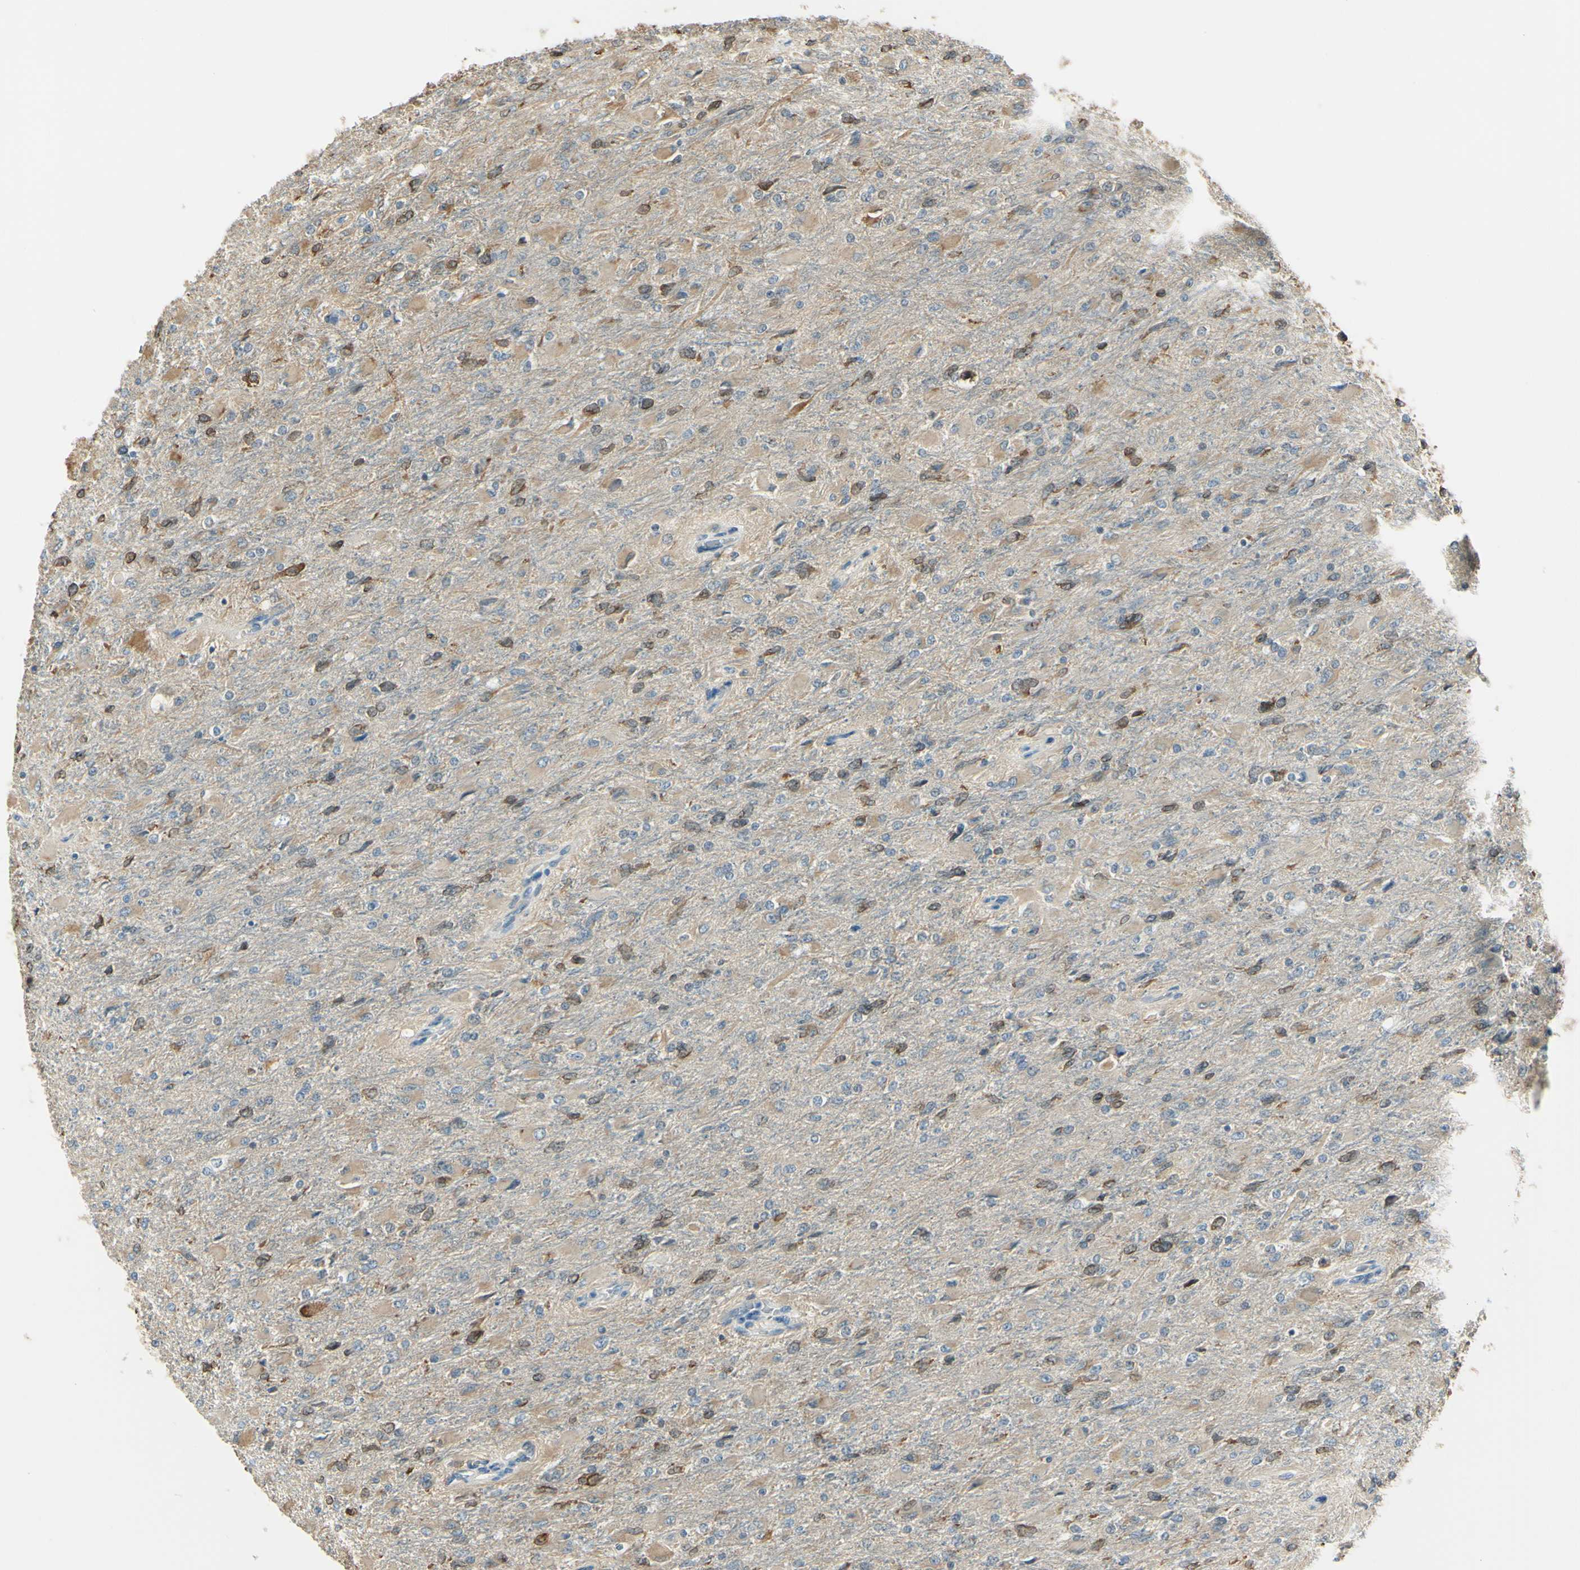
{"staining": {"intensity": "weak", "quantity": "25%-75%", "location": "cytoplasmic/membranous"}, "tissue": "glioma", "cell_type": "Tumor cells", "image_type": "cancer", "snomed": [{"axis": "morphology", "description": "Glioma, malignant, High grade"}, {"axis": "topography", "description": "Cerebral cortex"}], "caption": "This histopathology image reveals malignant glioma (high-grade) stained with IHC to label a protein in brown. The cytoplasmic/membranous of tumor cells show weak positivity for the protein. Nuclei are counter-stained blue.", "gene": "IGDCC4", "patient": {"sex": "female", "age": 36}}